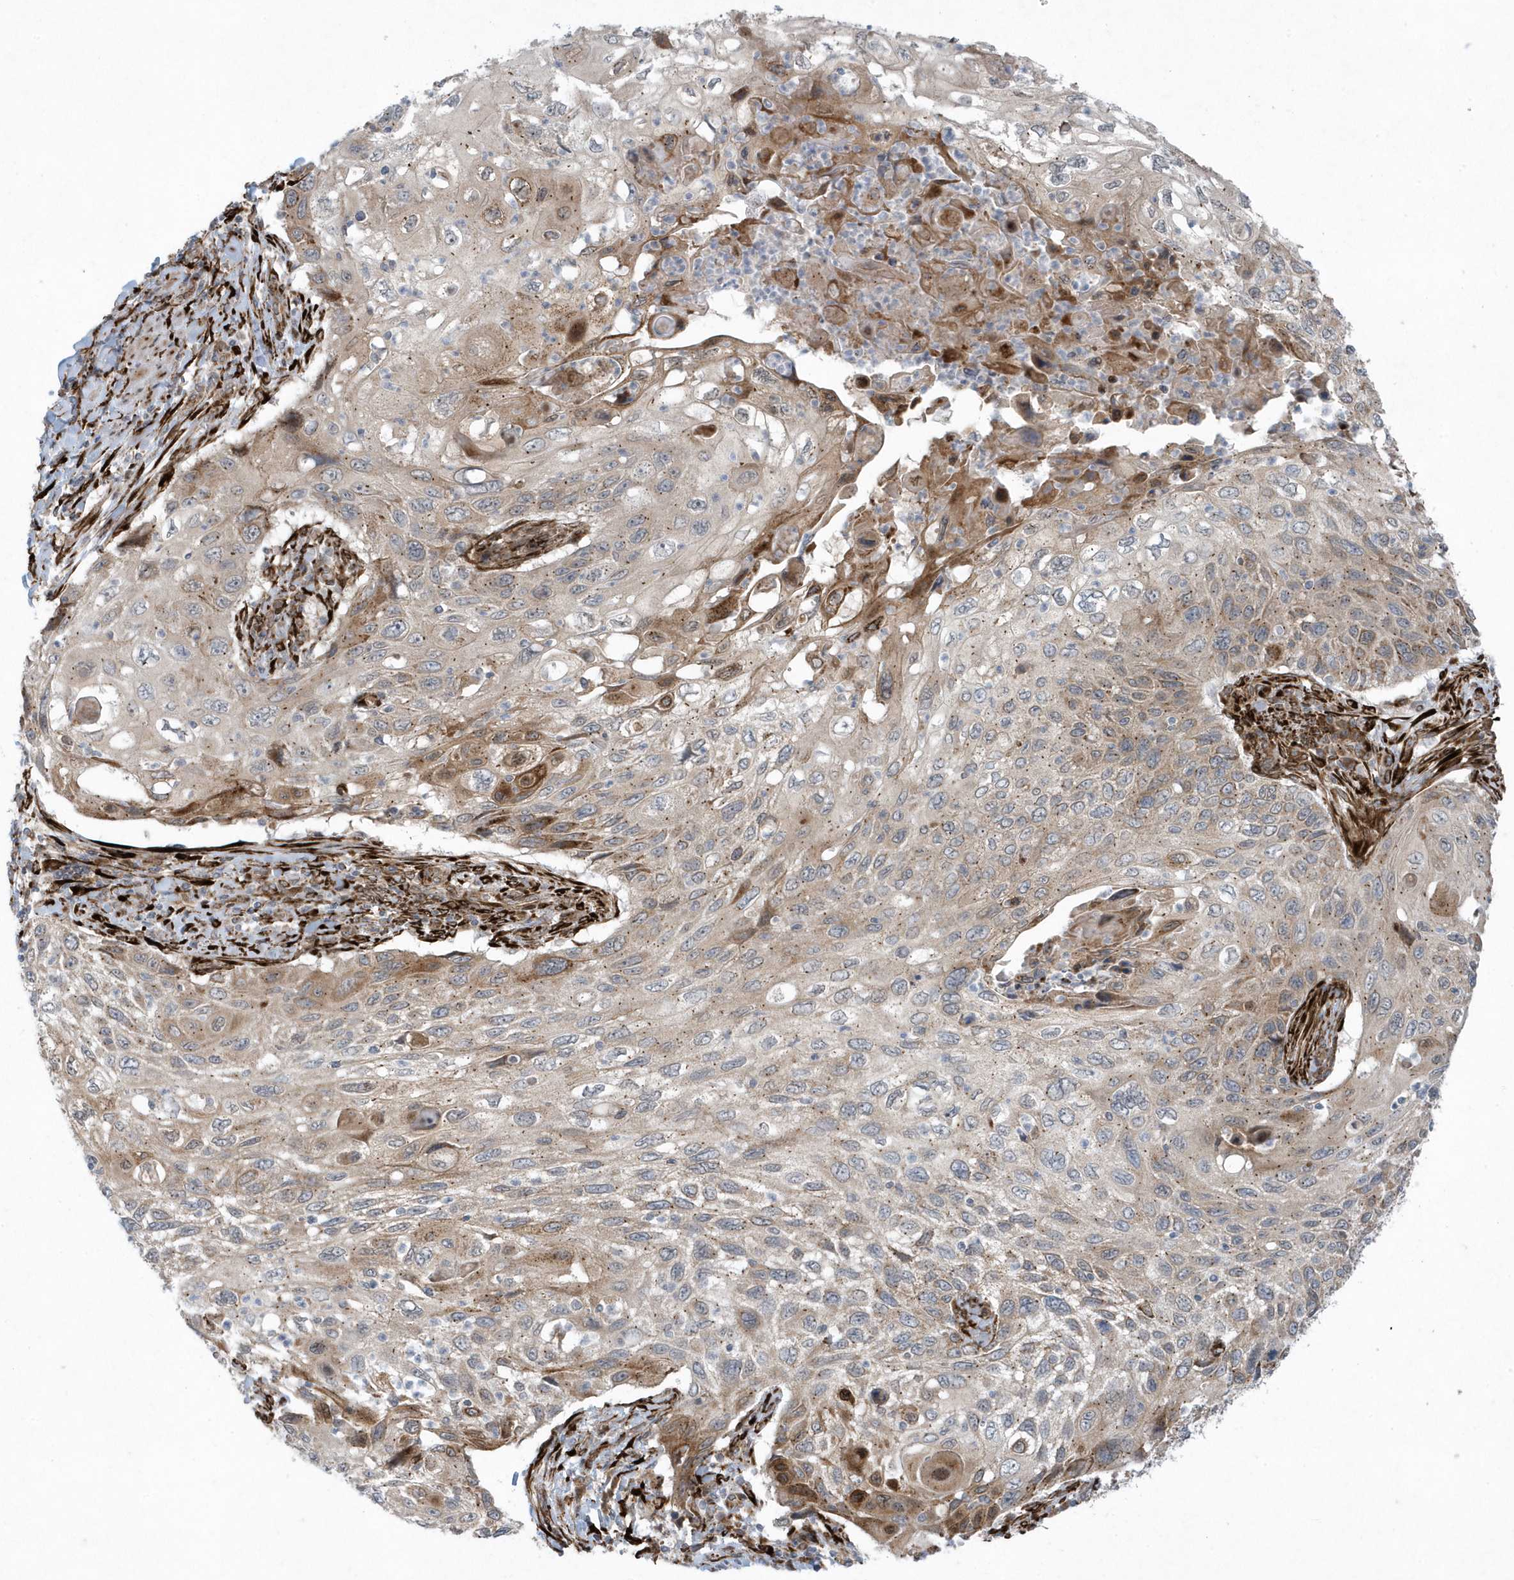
{"staining": {"intensity": "moderate", "quantity": "25%-75%", "location": "cytoplasmic/membranous"}, "tissue": "cervical cancer", "cell_type": "Tumor cells", "image_type": "cancer", "snomed": [{"axis": "morphology", "description": "Squamous cell carcinoma, NOS"}, {"axis": "topography", "description": "Cervix"}], "caption": "This is an image of immunohistochemistry staining of cervical cancer, which shows moderate positivity in the cytoplasmic/membranous of tumor cells.", "gene": "FAM98A", "patient": {"sex": "female", "age": 70}}